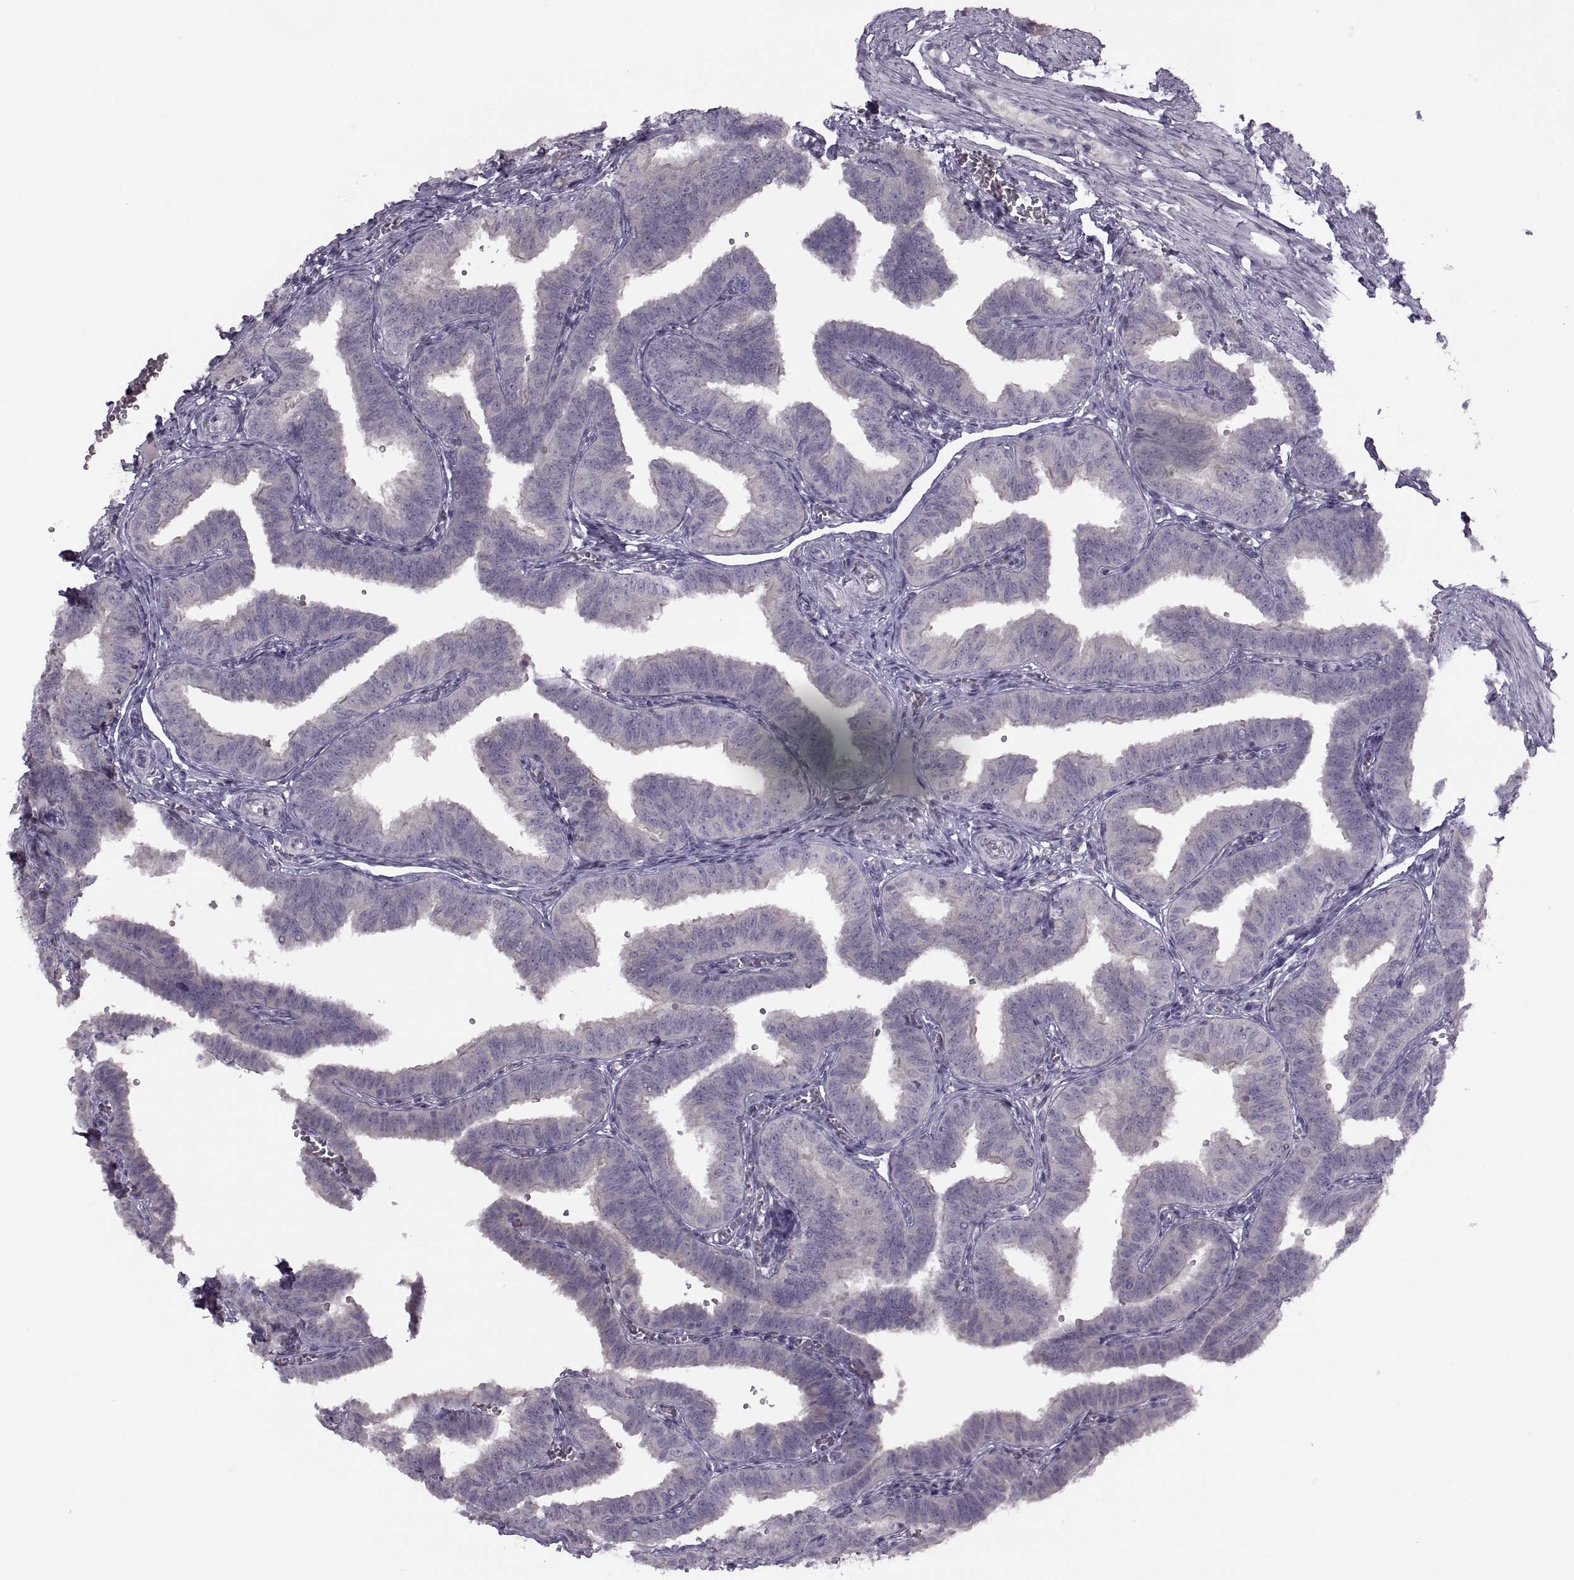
{"staining": {"intensity": "negative", "quantity": "none", "location": "none"}, "tissue": "fallopian tube", "cell_type": "Glandular cells", "image_type": "normal", "snomed": [{"axis": "morphology", "description": "Normal tissue, NOS"}, {"axis": "topography", "description": "Fallopian tube"}], "caption": "Glandular cells show no significant expression in normal fallopian tube. (Stains: DAB immunohistochemistry with hematoxylin counter stain, Microscopy: brightfield microscopy at high magnification).", "gene": "H2AP", "patient": {"sex": "female", "age": 25}}